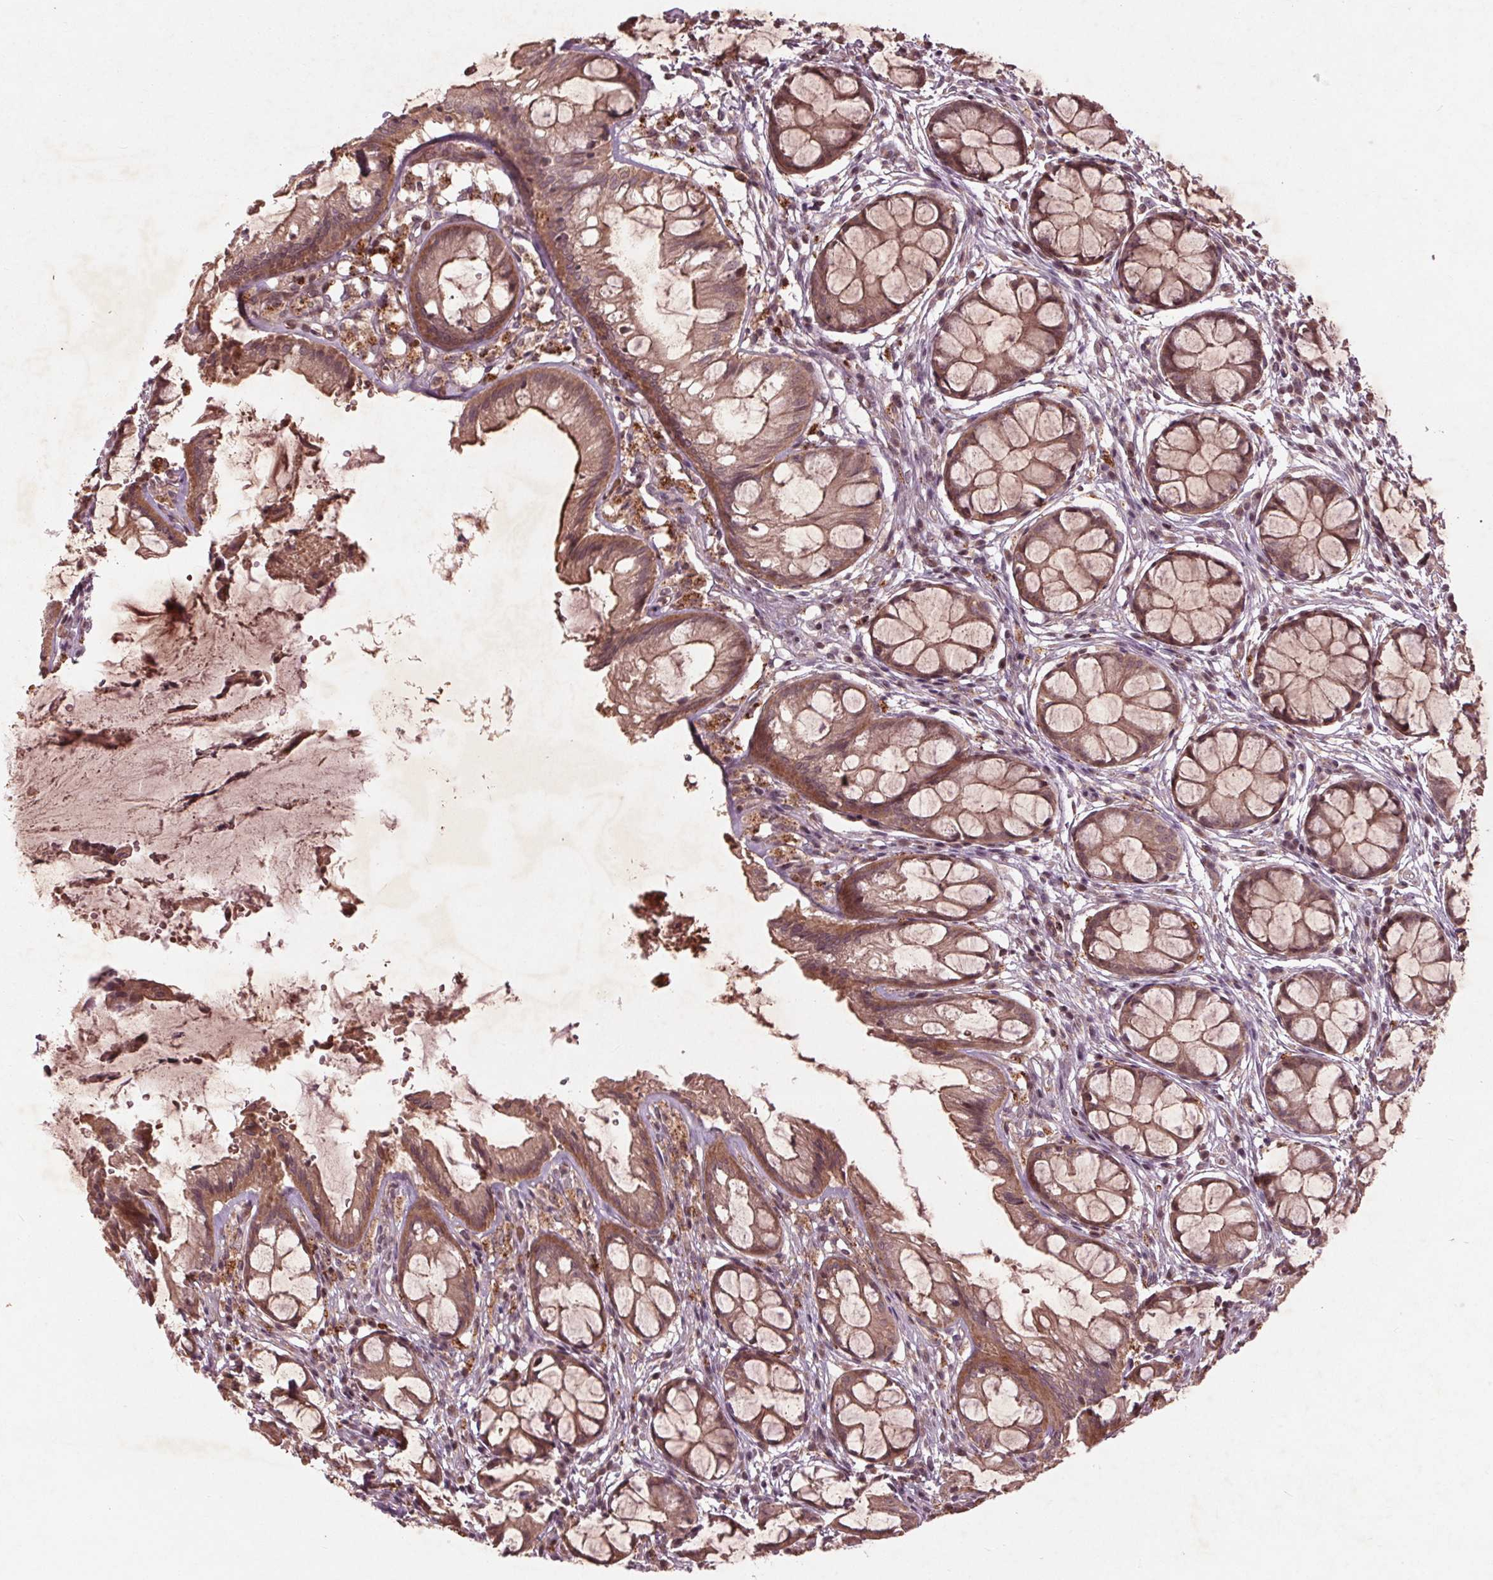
{"staining": {"intensity": "weak", "quantity": ">75%", "location": "cytoplasmic/membranous,nuclear"}, "tissue": "rectum", "cell_type": "Glandular cells", "image_type": "normal", "snomed": [{"axis": "morphology", "description": "Normal tissue, NOS"}, {"axis": "topography", "description": "Rectum"}], "caption": "A brown stain labels weak cytoplasmic/membranous,nuclear staining of a protein in glandular cells of benign rectum.", "gene": "CDKL4", "patient": {"sex": "female", "age": 62}}